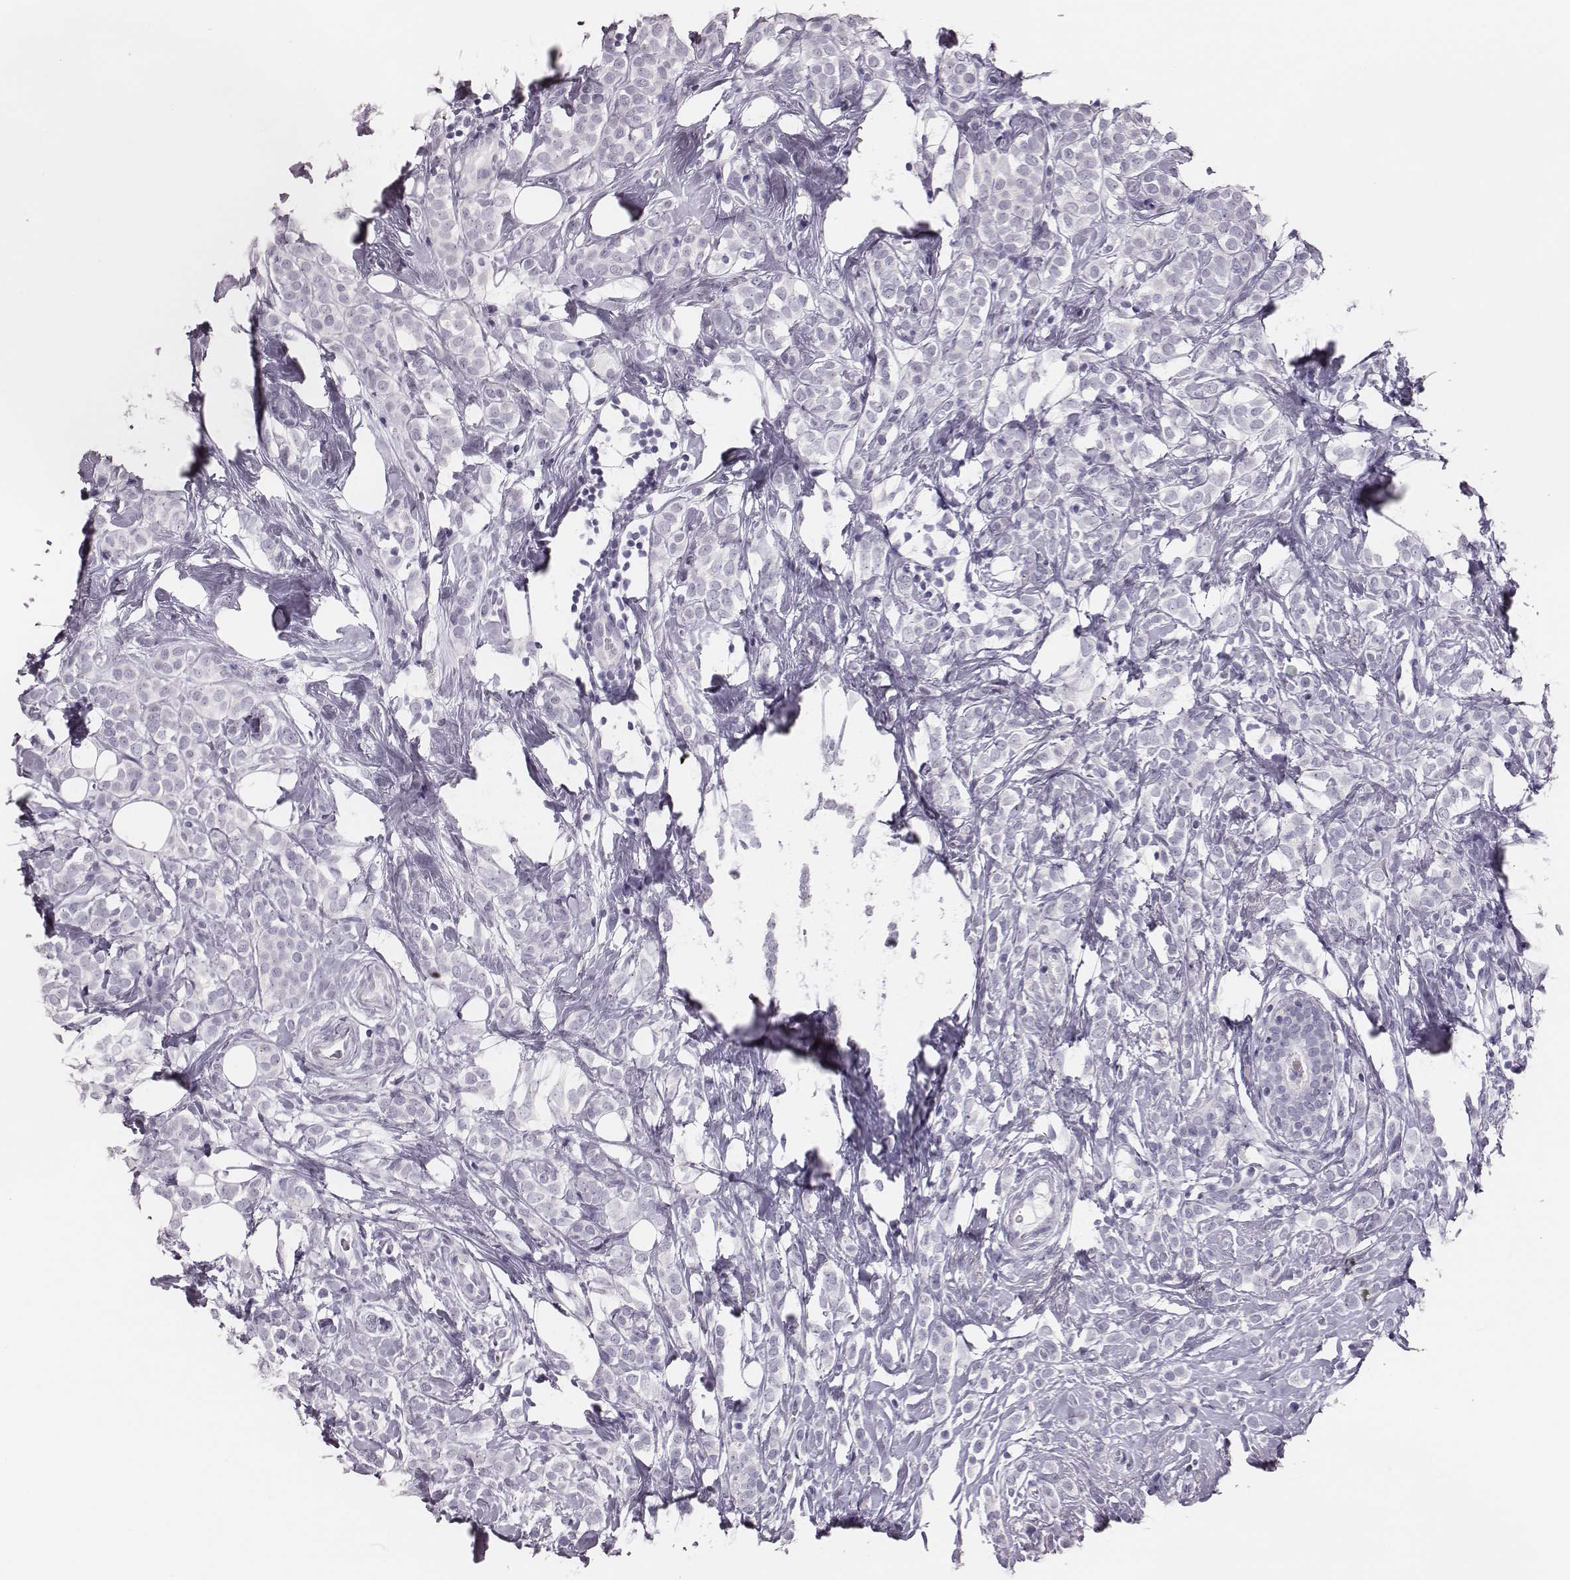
{"staining": {"intensity": "negative", "quantity": "none", "location": "none"}, "tissue": "breast cancer", "cell_type": "Tumor cells", "image_type": "cancer", "snomed": [{"axis": "morphology", "description": "Lobular carcinoma"}, {"axis": "topography", "description": "Breast"}], "caption": "Image shows no protein expression in tumor cells of breast cancer (lobular carcinoma) tissue. (Immunohistochemistry (ihc), brightfield microscopy, high magnification).", "gene": "H1-6", "patient": {"sex": "female", "age": 49}}